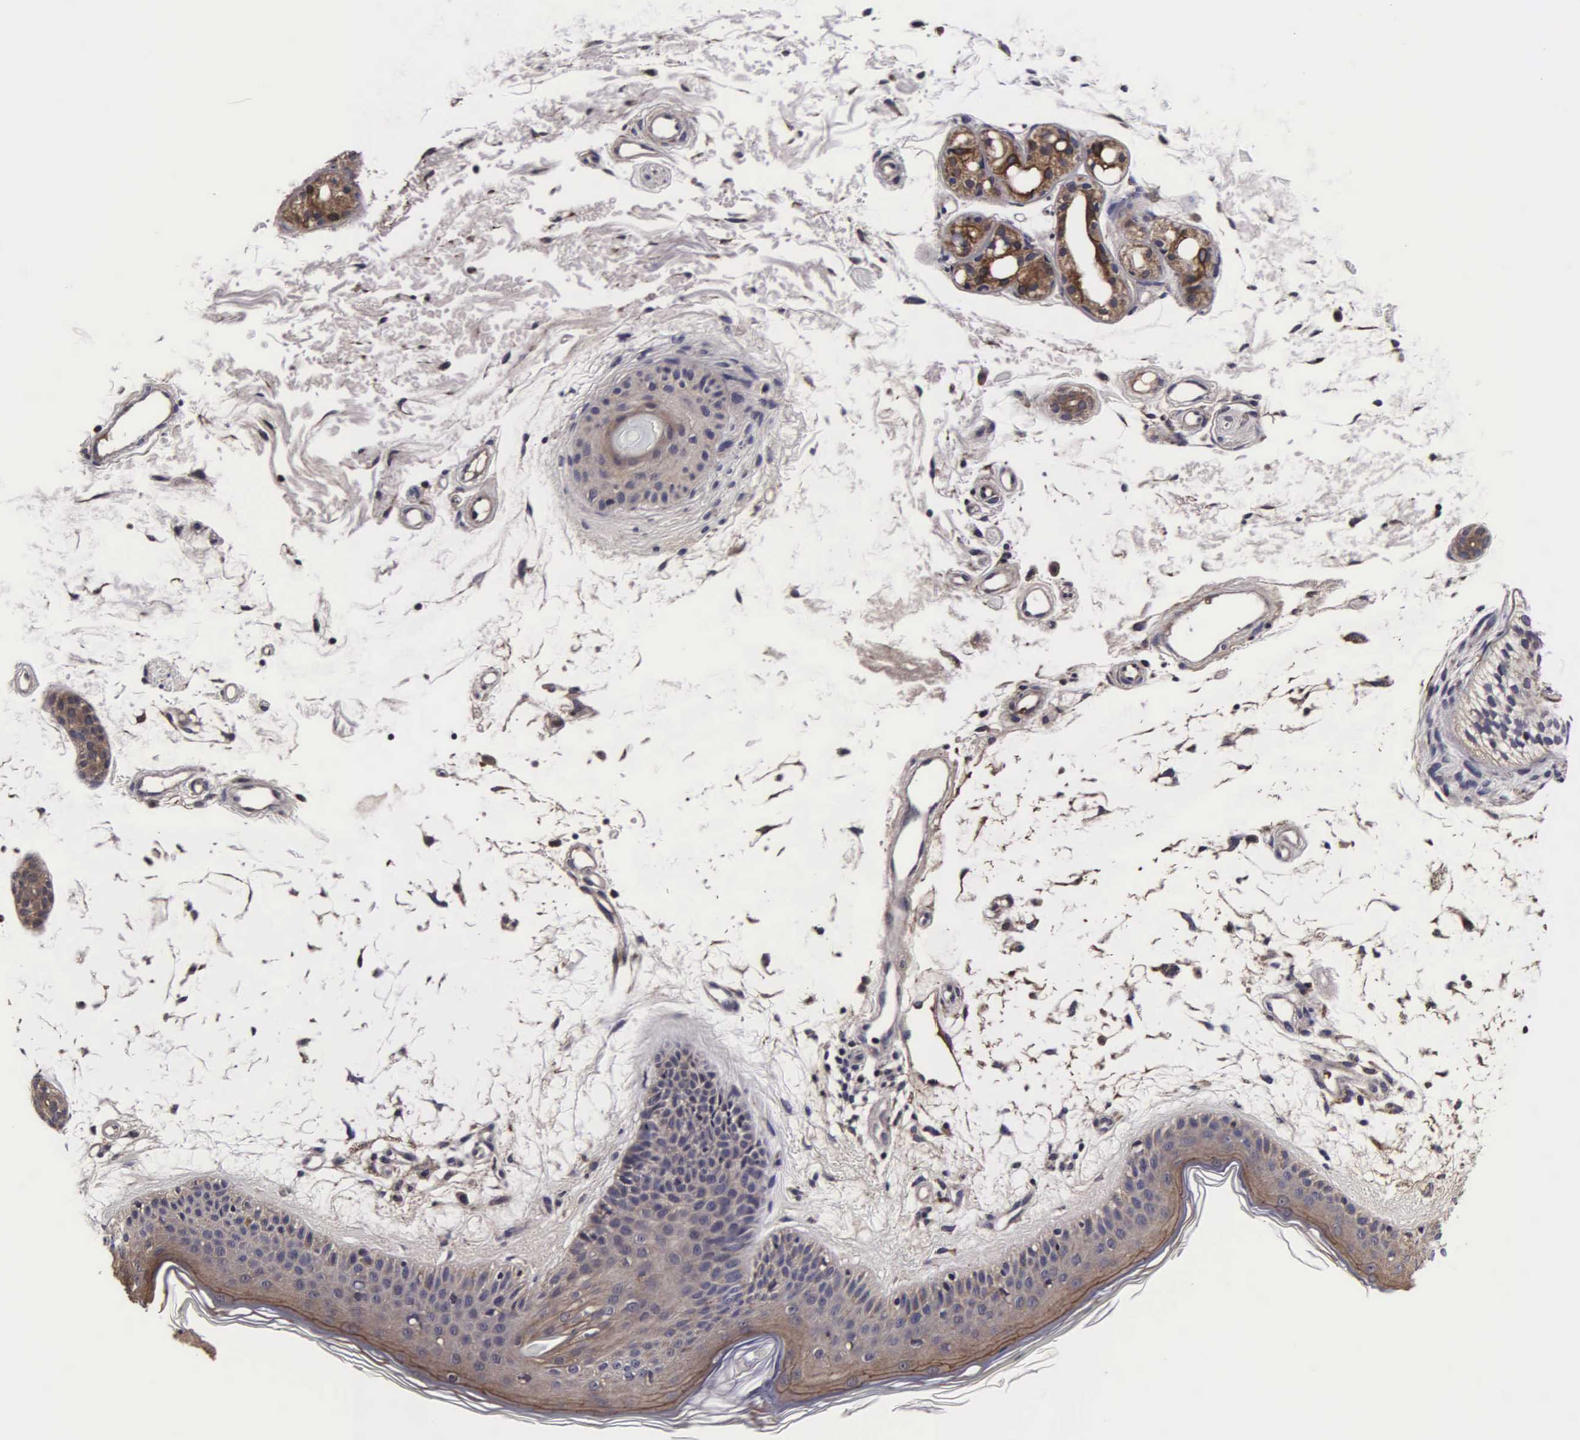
{"staining": {"intensity": "moderate", "quantity": ">75%", "location": "cytoplasmic/membranous"}, "tissue": "skin", "cell_type": "Fibroblasts", "image_type": "normal", "snomed": [{"axis": "morphology", "description": "Normal tissue, NOS"}, {"axis": "topography", "description": "Skin"}], "caption": "The immunohistochemical stain shows moderate cytoplasmic/membranous staining in fibroblasts of benign skin. The staining is performed using DAB (3,3'-diaminobenzidine) brown chromogen to label protein expression. The nuclei are counter-stained blue using hematoxylin.", "gene": "PSMA3", "patient": {"sex": "female", "age": 90}}